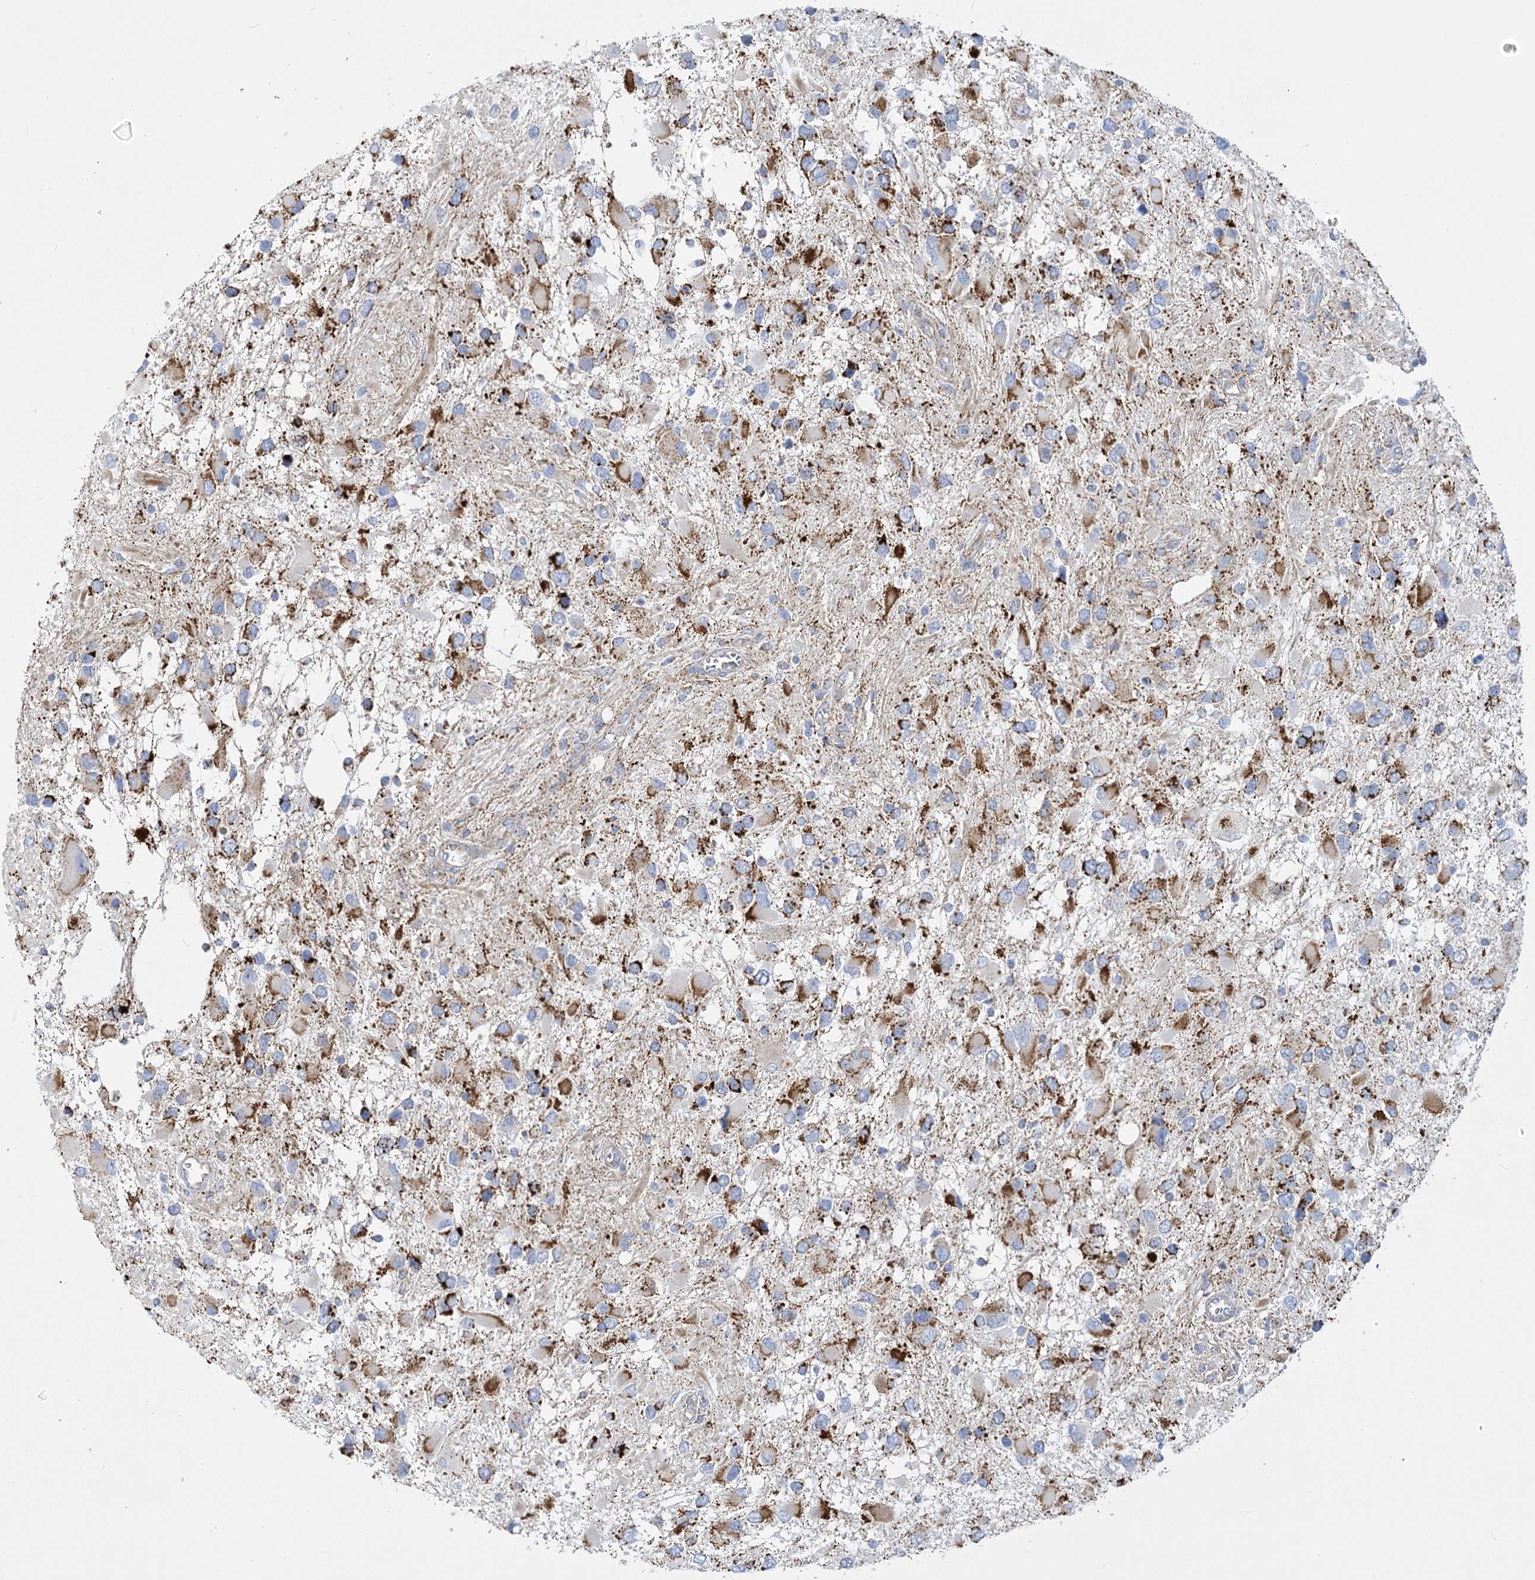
{"staining": {"intensity": "strong", "quantity": ">75%", "location": "cytoplasmic/membranous"}, "tissue": "glioma", "cell_type": "Tumor cells", "image_type": "cancer", "snomed": [{"axis": "morphology", "description": "Glioma, malignant, High grade"}, {"axis": "topography", "description": "Brain"}], "caption": "Protein expression analysis of high-grade glioma (malignant) shows strong cytoplasmic/membranous expression in approximately >75% of tumor cells.", "gene": "DHTKD1", "patient": {"sex": "male", "age": 53}}